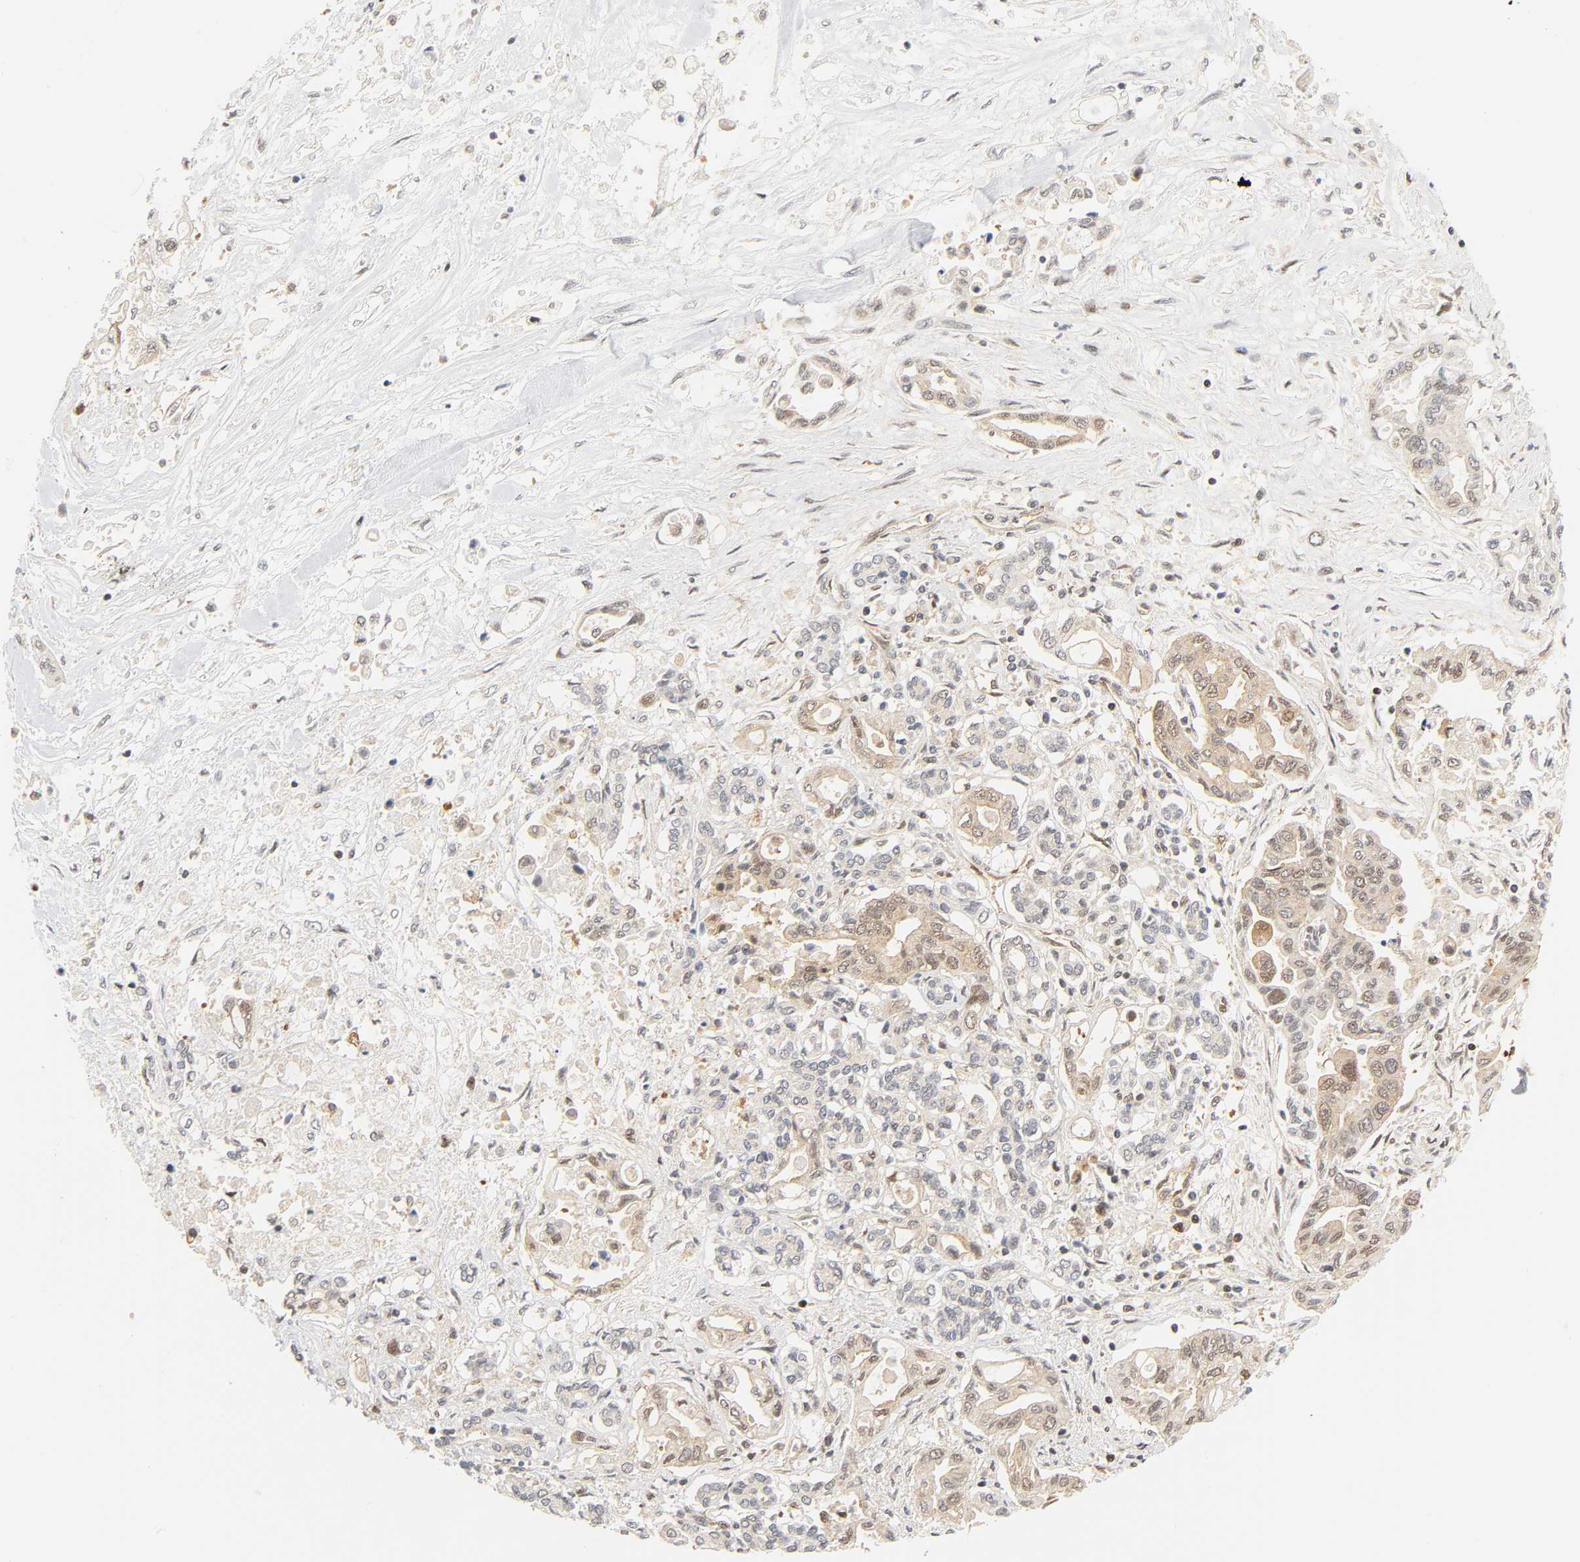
{"staining": {"intensity": "weak", "quantity": ">75%", "location": "cytoplasmic/membranous,nuclear"}, "tissue": "pancreatic cancer", "cell_type": "Tumor cells", "image_type": "cancer", "snomed": [{"axis": "morphology", "description": "Adenocarcinoma, NOS"}, {"axis": "topography", "description": "Pancreas"}], "caption": "Immunohistochemical staining of pancreatic cancer (adenocarcinoma) exhibits low levels of weak cytoplasmic/membranous and nuclear protein expression in approximately >75% of tumor cells.", "gene": "CDC37", "patient": {"sex": "female", "age": 57}}